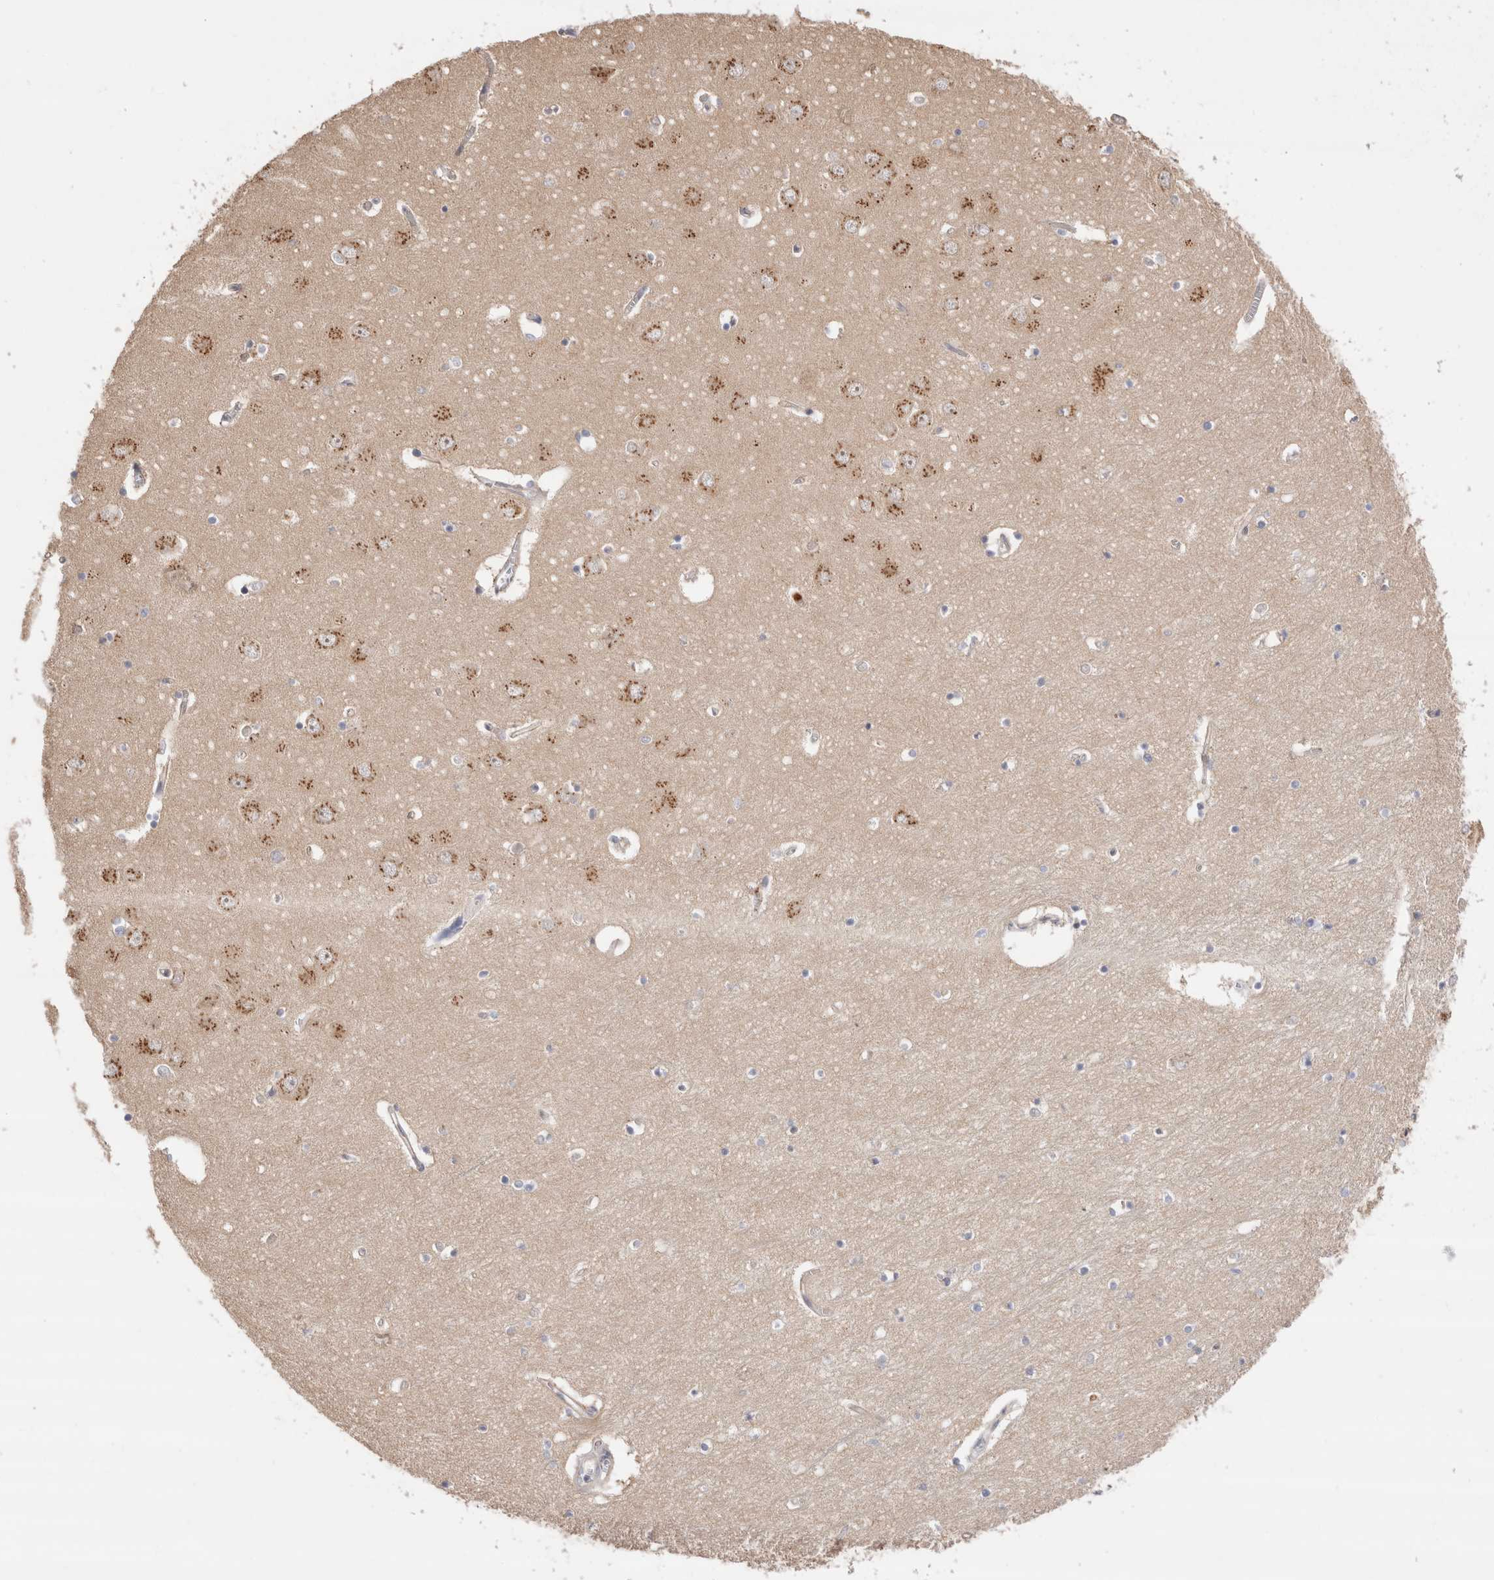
{"staining": {"intensity": "negative", "quantity": "none", "location": "none"}, "tissue": "hippocampus", "cell_type": "Glial cells", "image_type": "normal", "snomed": [{"axis": "morphology", "description": "Normal tissue, NOS"}, {"axis": "topography", "description": "Hippocampus"}], "caption": "There is no significant expression in glial cells of hippocampus. (DAB IHC with hematoxylin counter stain).", "gene": "NXT2", "patient": {"sex": "male", "age": 70}}